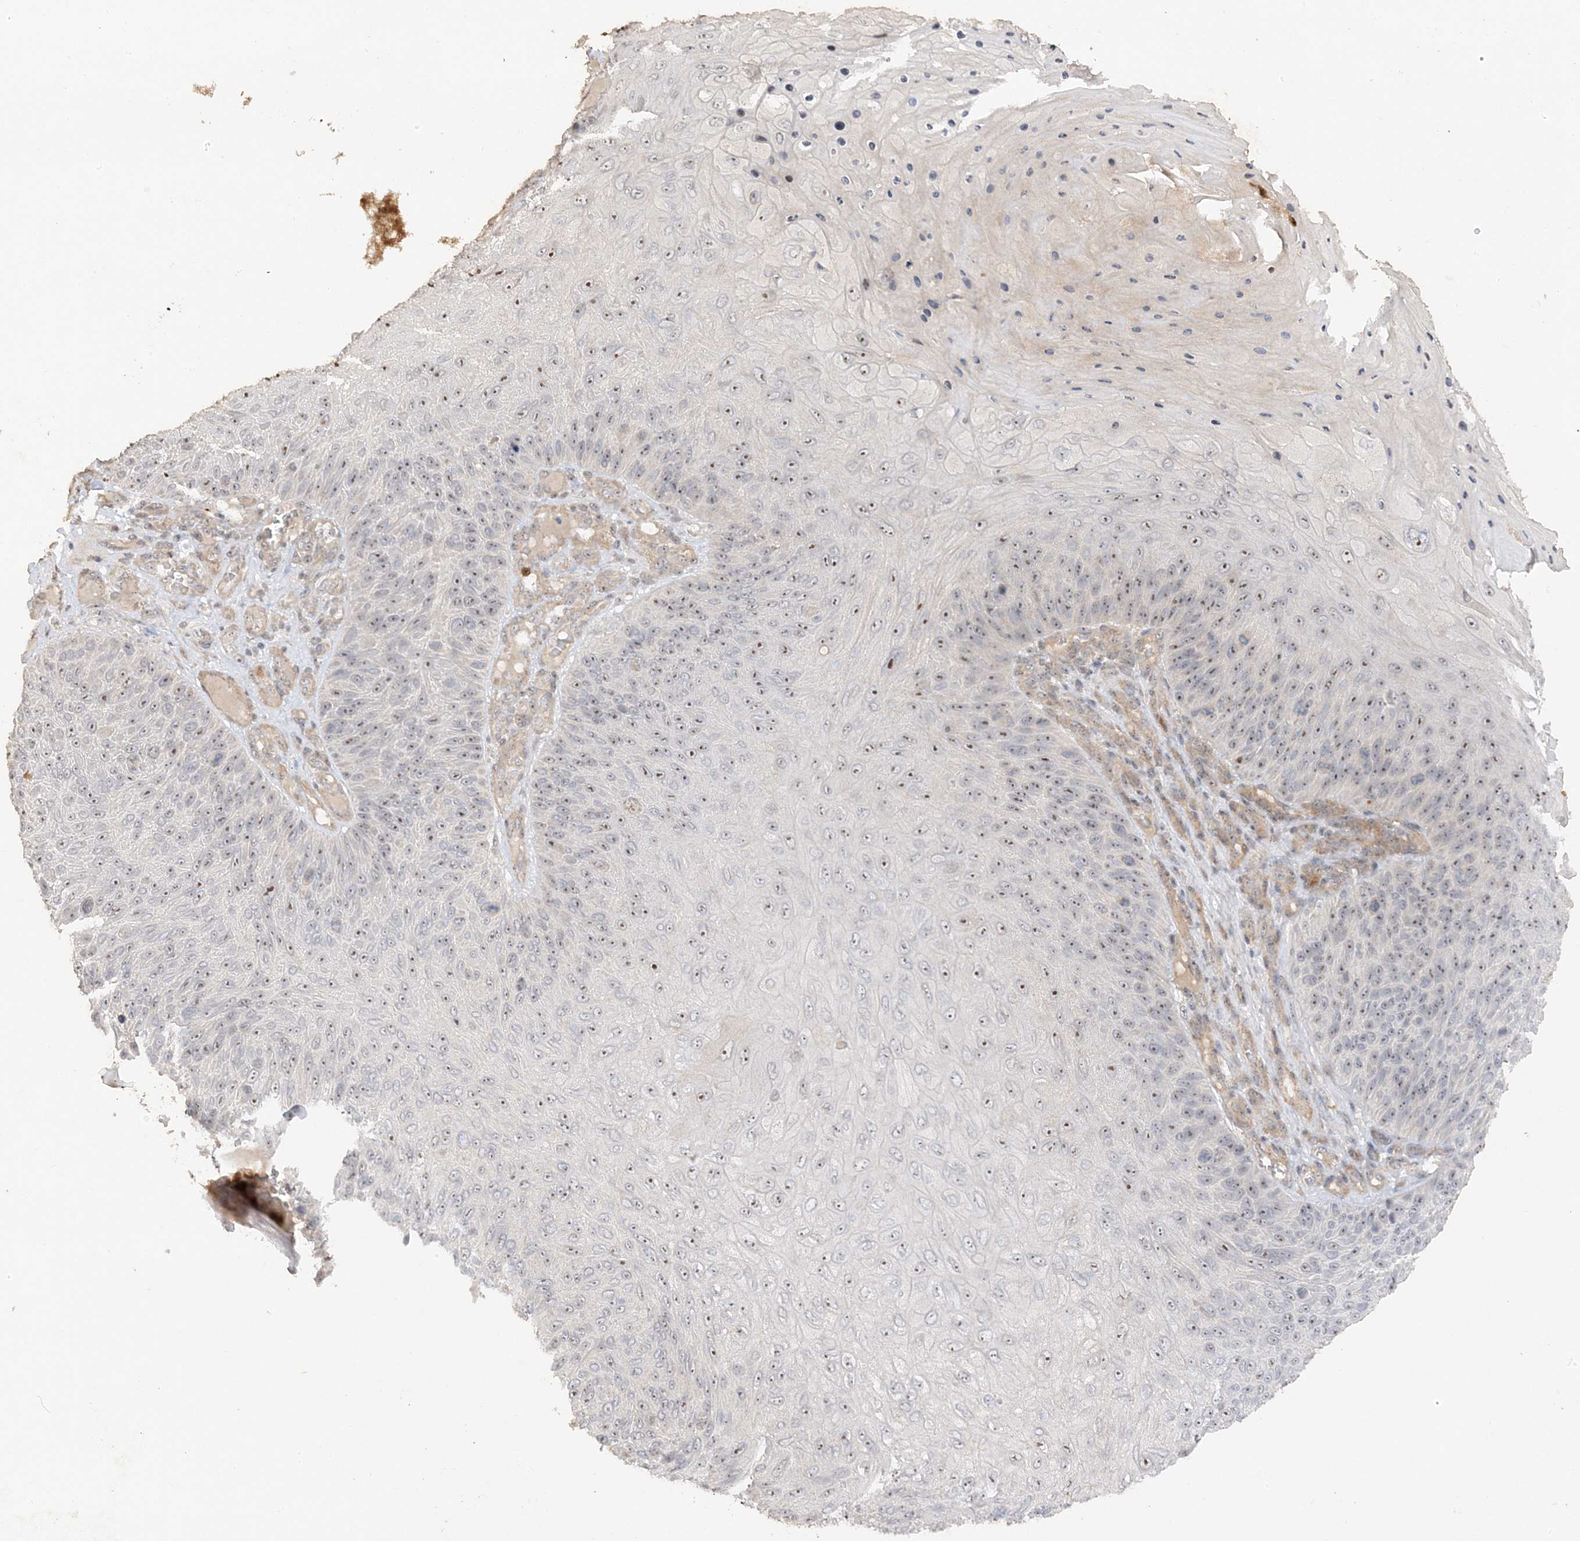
{"staining": {"intensity": "moderate", "quantity": "25%-75%", "location": "nuclear"}, "tissue": "skin cancer", "cell_type": "Tumor cells", "image_type": "cancer", "snomed": [{"axis": "morphology", "description": "Squamous cell carcinoma, NOS"}, {"axis": "topography", "description": "Skin"}], "caption": "Immunohistochemistry of human squamous cell carcinoma (skin) exhibits medium levels of moderate nuclear staining in about 25%-75% of tumor cells.", "gene": "DDX18", "patient": {"sex": "female", "age": 88}}